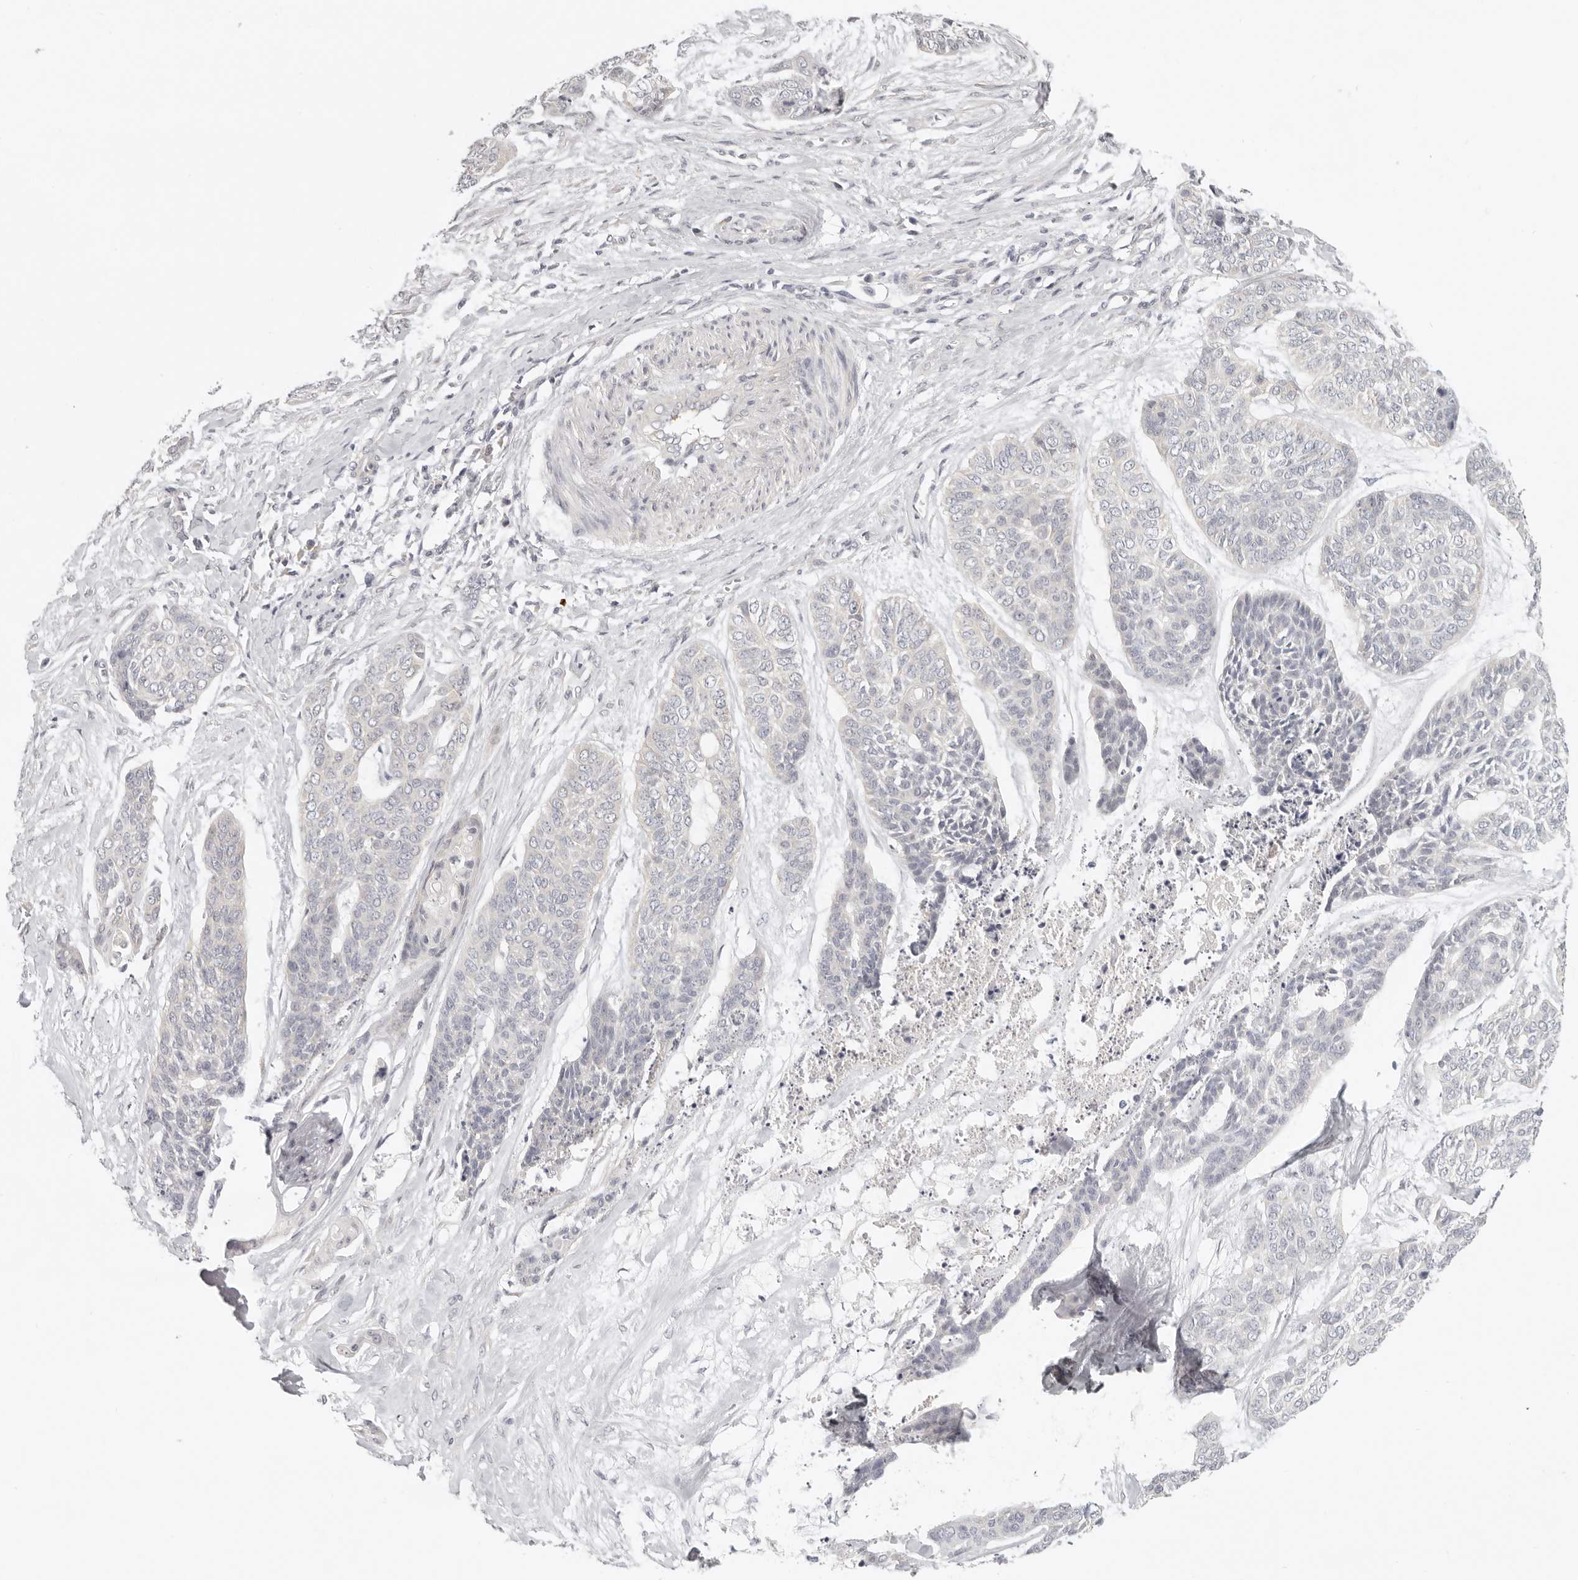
{"staining": {"intensity": "negative", "quantity": "none", "location": "none"}, "tissue": "skin cancer", "cell_type": "Tumor cells", "image_type": "cancer", "snomed": [{"axis": "morphology", "description": "Basal cell carcinoma"}, {"axis": "topography", "description": "Skin"}], "caption": "Tumor cells show no significant protein expression in skin cancer. (DAB IHC visualized using brightfield microscopy, high magnification).", "gene": "AHDC1", "patient": {"sex": "female", "age": 64}}